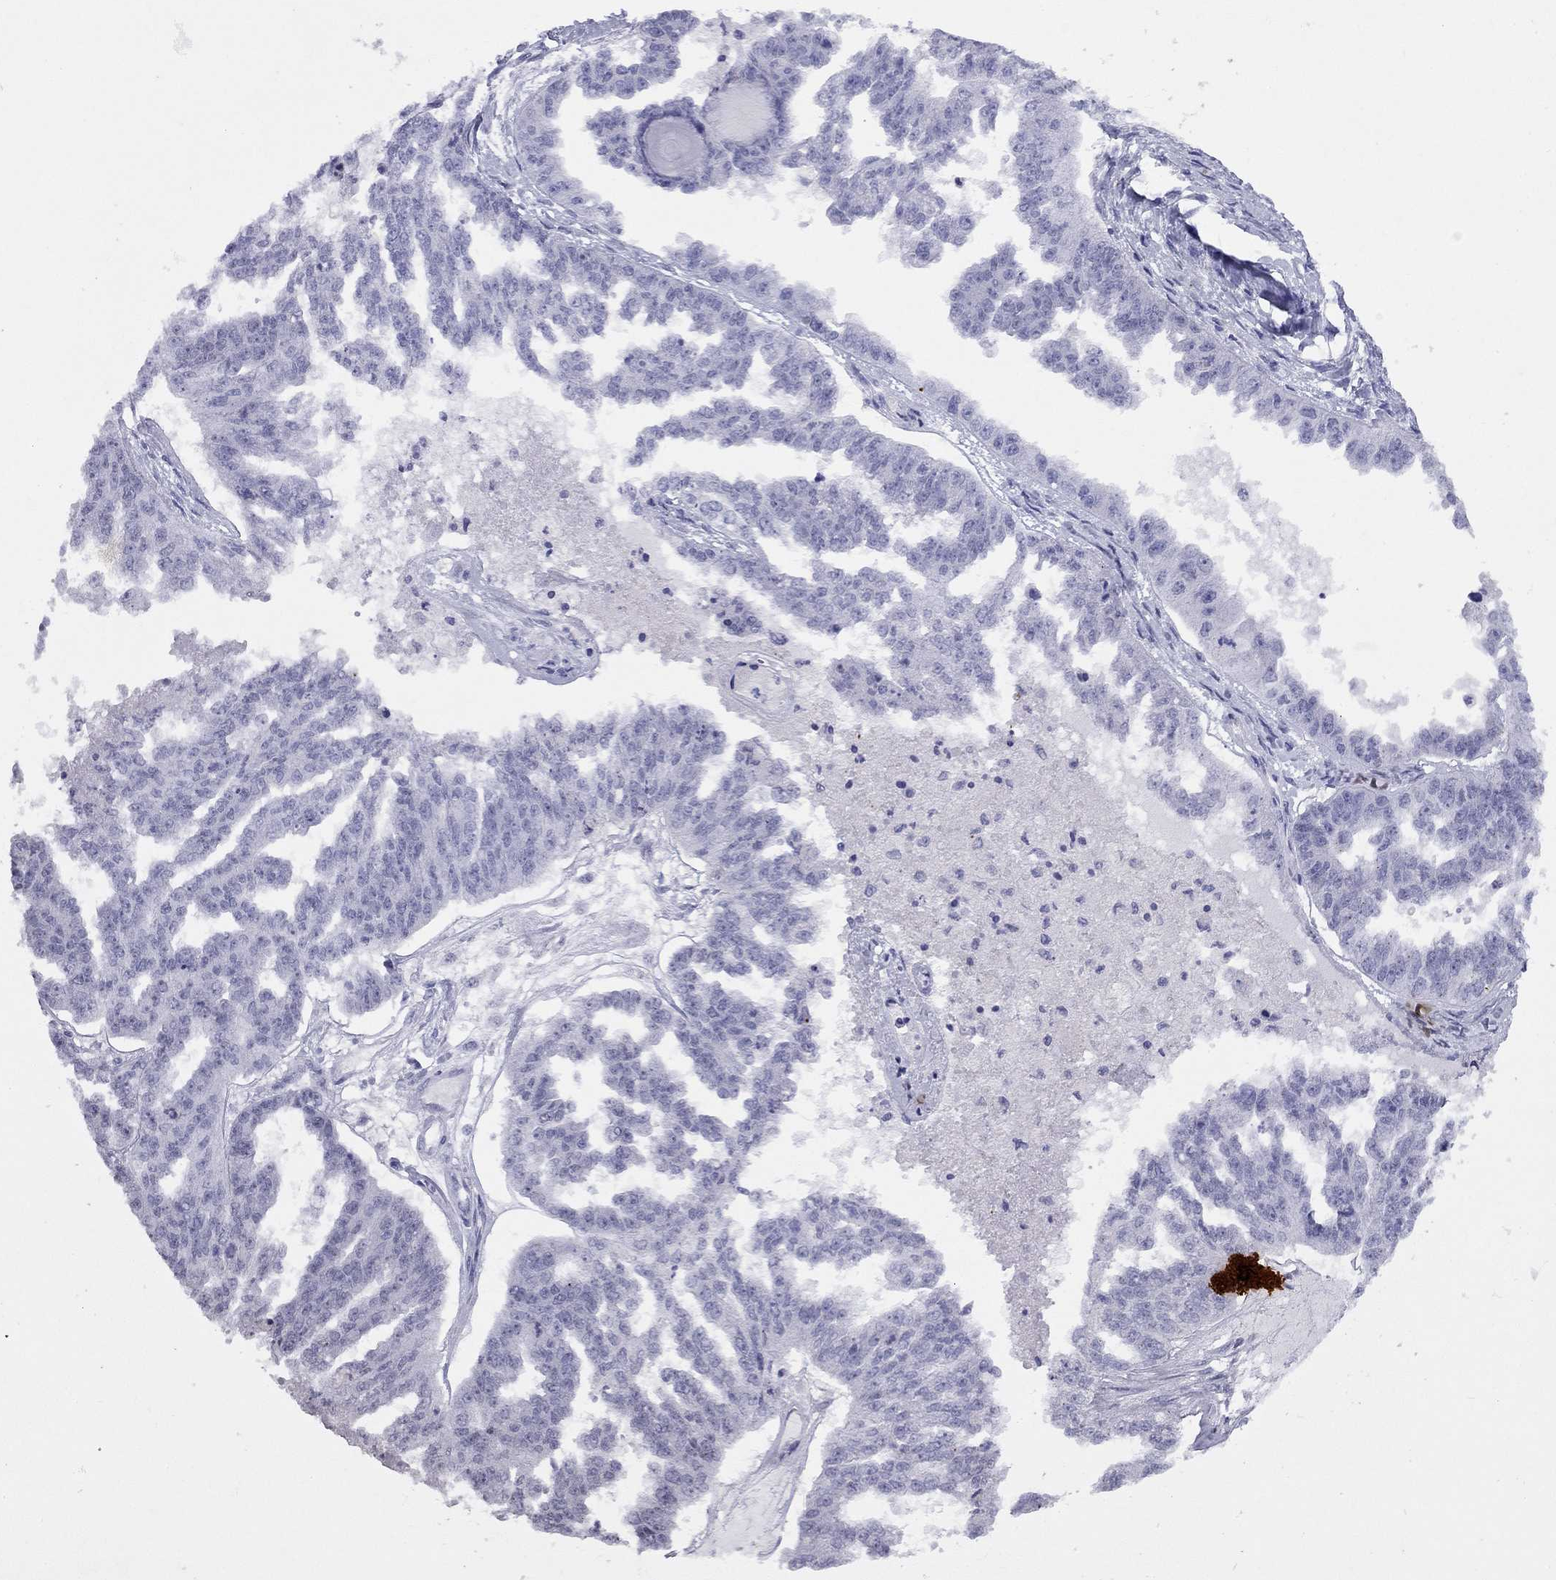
{"staining": {"intensity": "negative", "quantity": "none", "location": "none"}, "tissue": "ovarian cancer", "cell_type": "Tumor cells", "image_type": "cancer", "snomed": [{"axis": "morphology", "description": "Cystadenocarcinoma, serous, NOS"}, {"axis": "topography", "description": "Ovary"}], "caption": "Tumor cells are negative for protein expression in human serous cystadenocarcinoma (ovarian).", "gene": "LYAR", "patient": {"sex": "female", "age": 58}}